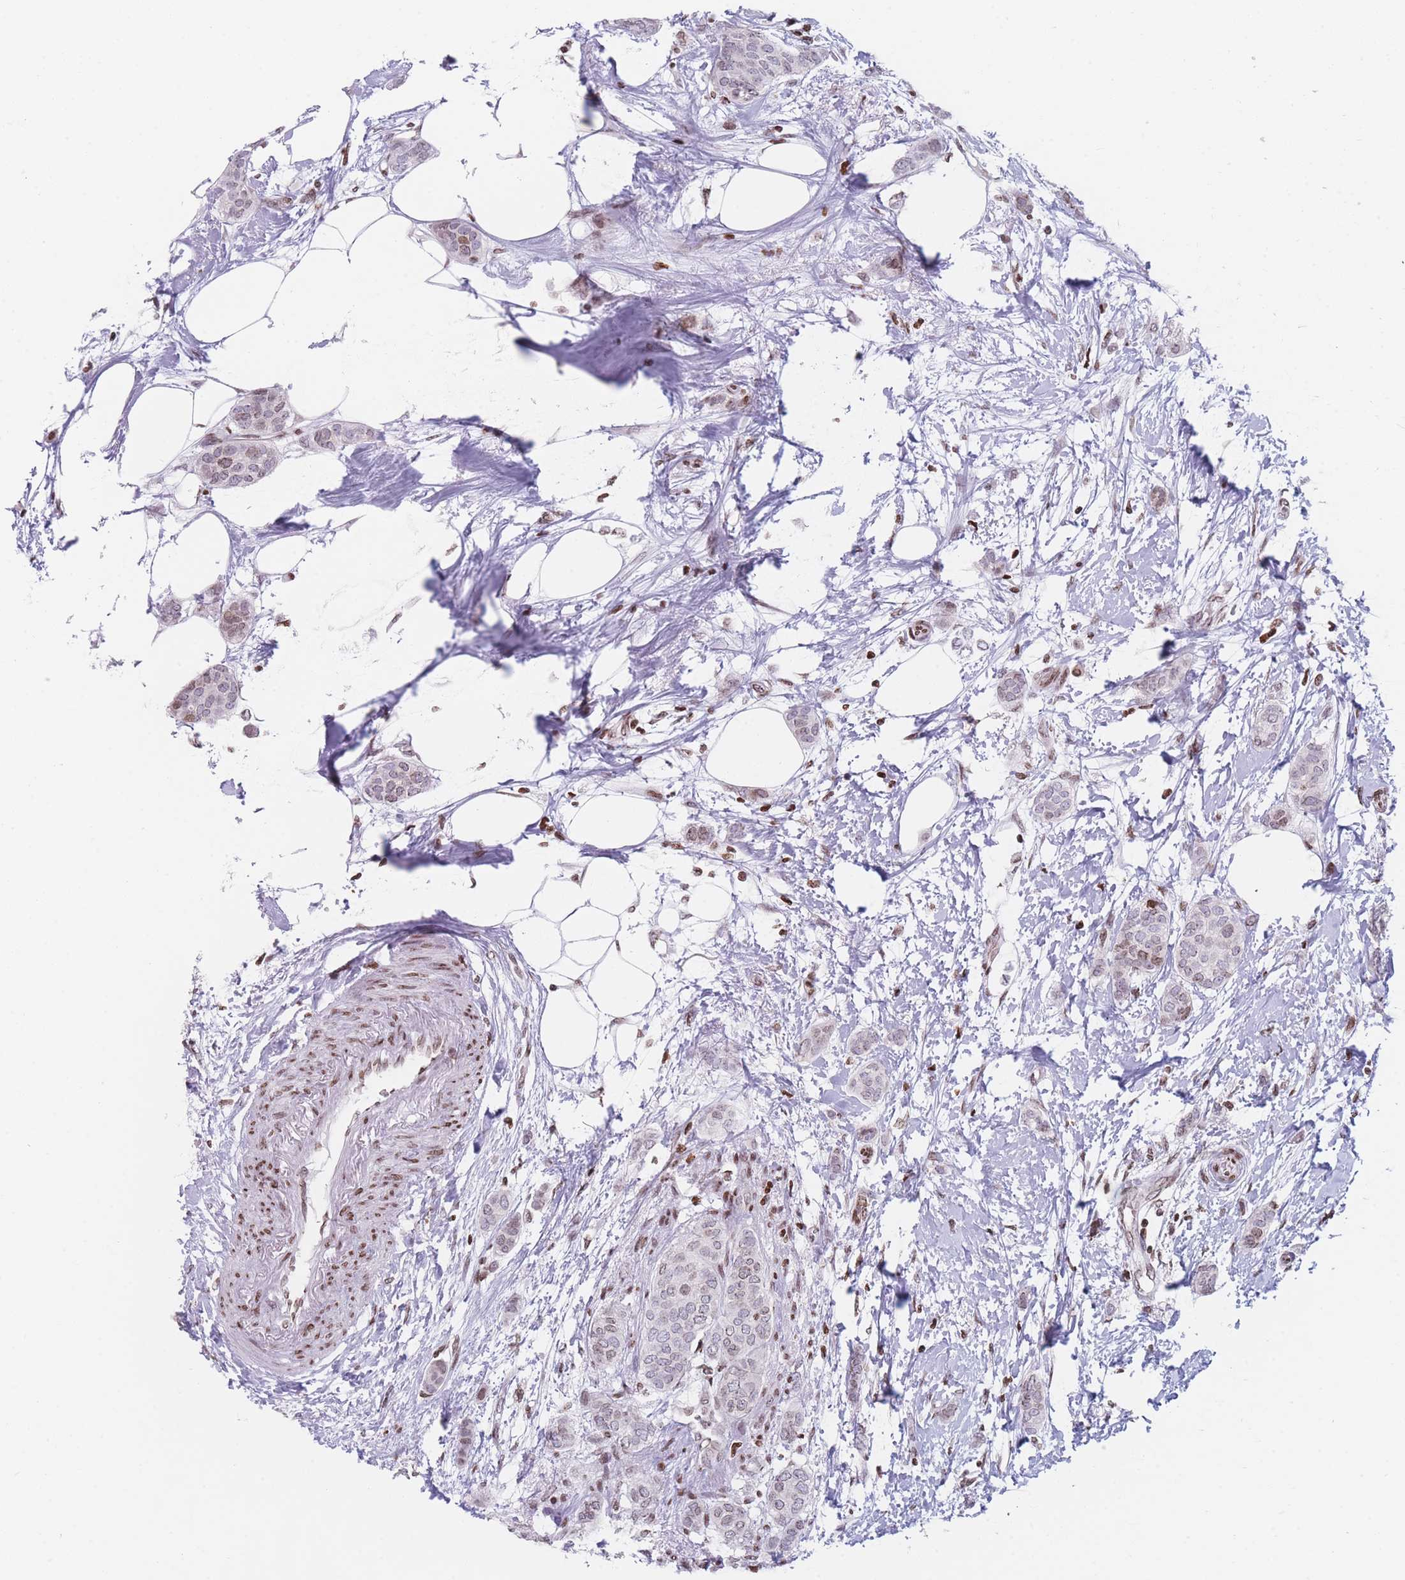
{"staining": {"intensity": "moderate", "quantity": "<25%", "location": "nuclear"}, "tissue": "breast cancer", "cell_type": "Tumor cells", "image_type": "cancer", "snomed": [{"axis": "morphology", "description": "Duct carcinoma"}, {"axis": "topography", "description": "Breast"}], "caption": "An image showing moderate nuclear expression in approximately <25% of tumor cells in breast invasive ductal carcinoma, as visualized by brown immunohistochemical staining.", "gene": "AK9", "patient": {"sex": "female", "age": 72}}